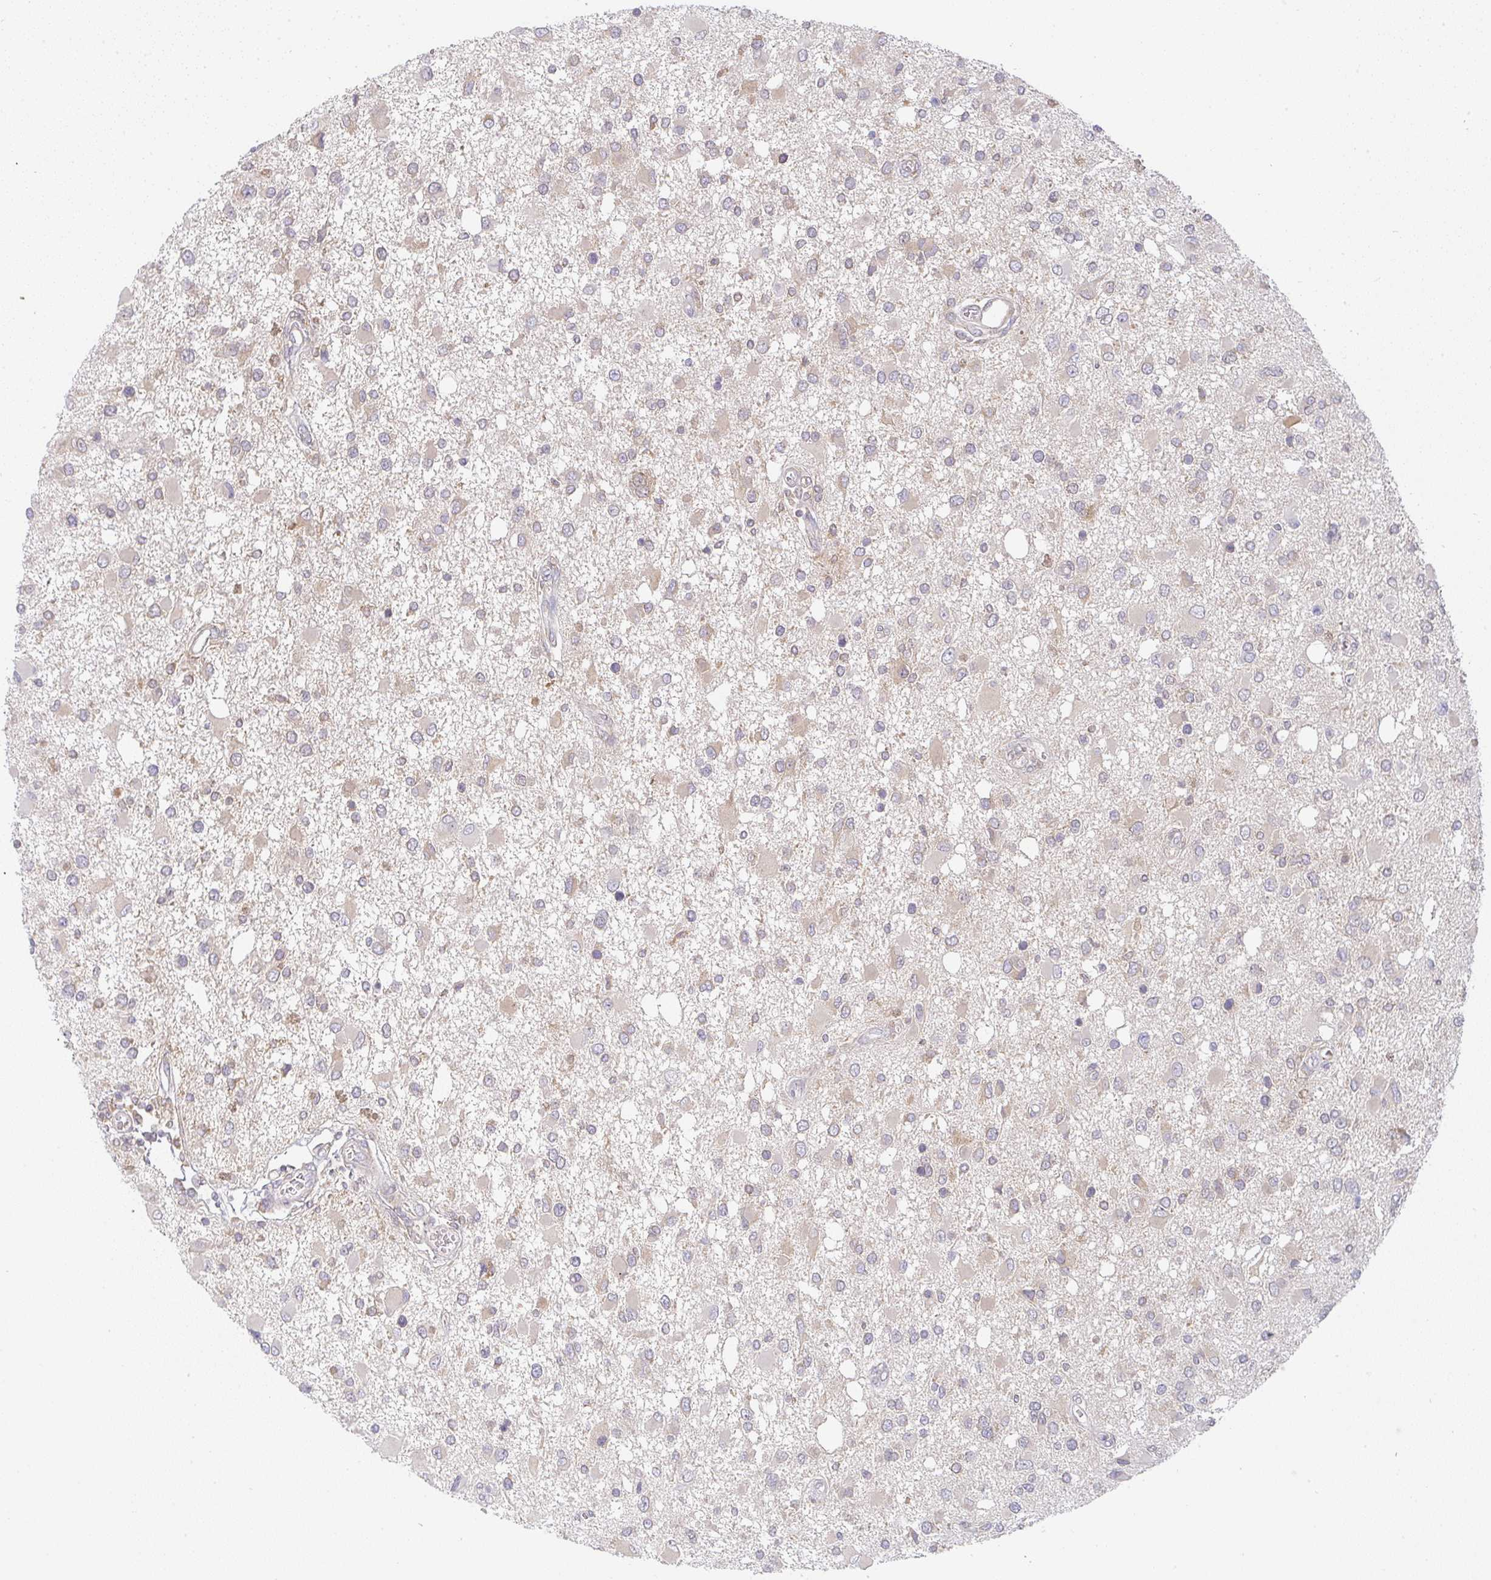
{"staining": {"intensity": "weak", "quantity": "<25%", "location": "cytoplasmic/membranous"}, "tissue": "glioma", "cell_type": "Tumor cells", "image_type": "cancer", "snomed": [{"axis": "morphology", "description": "Glioma, malignant, High grade"}, {"axis": "topography", "description": "Brain"}], "caption": "Tumor cells are negative for protein expression in human malignant glioma (high-grade).", "gene": "DERL2", "patient": {"sex": "male", "age": 53}}